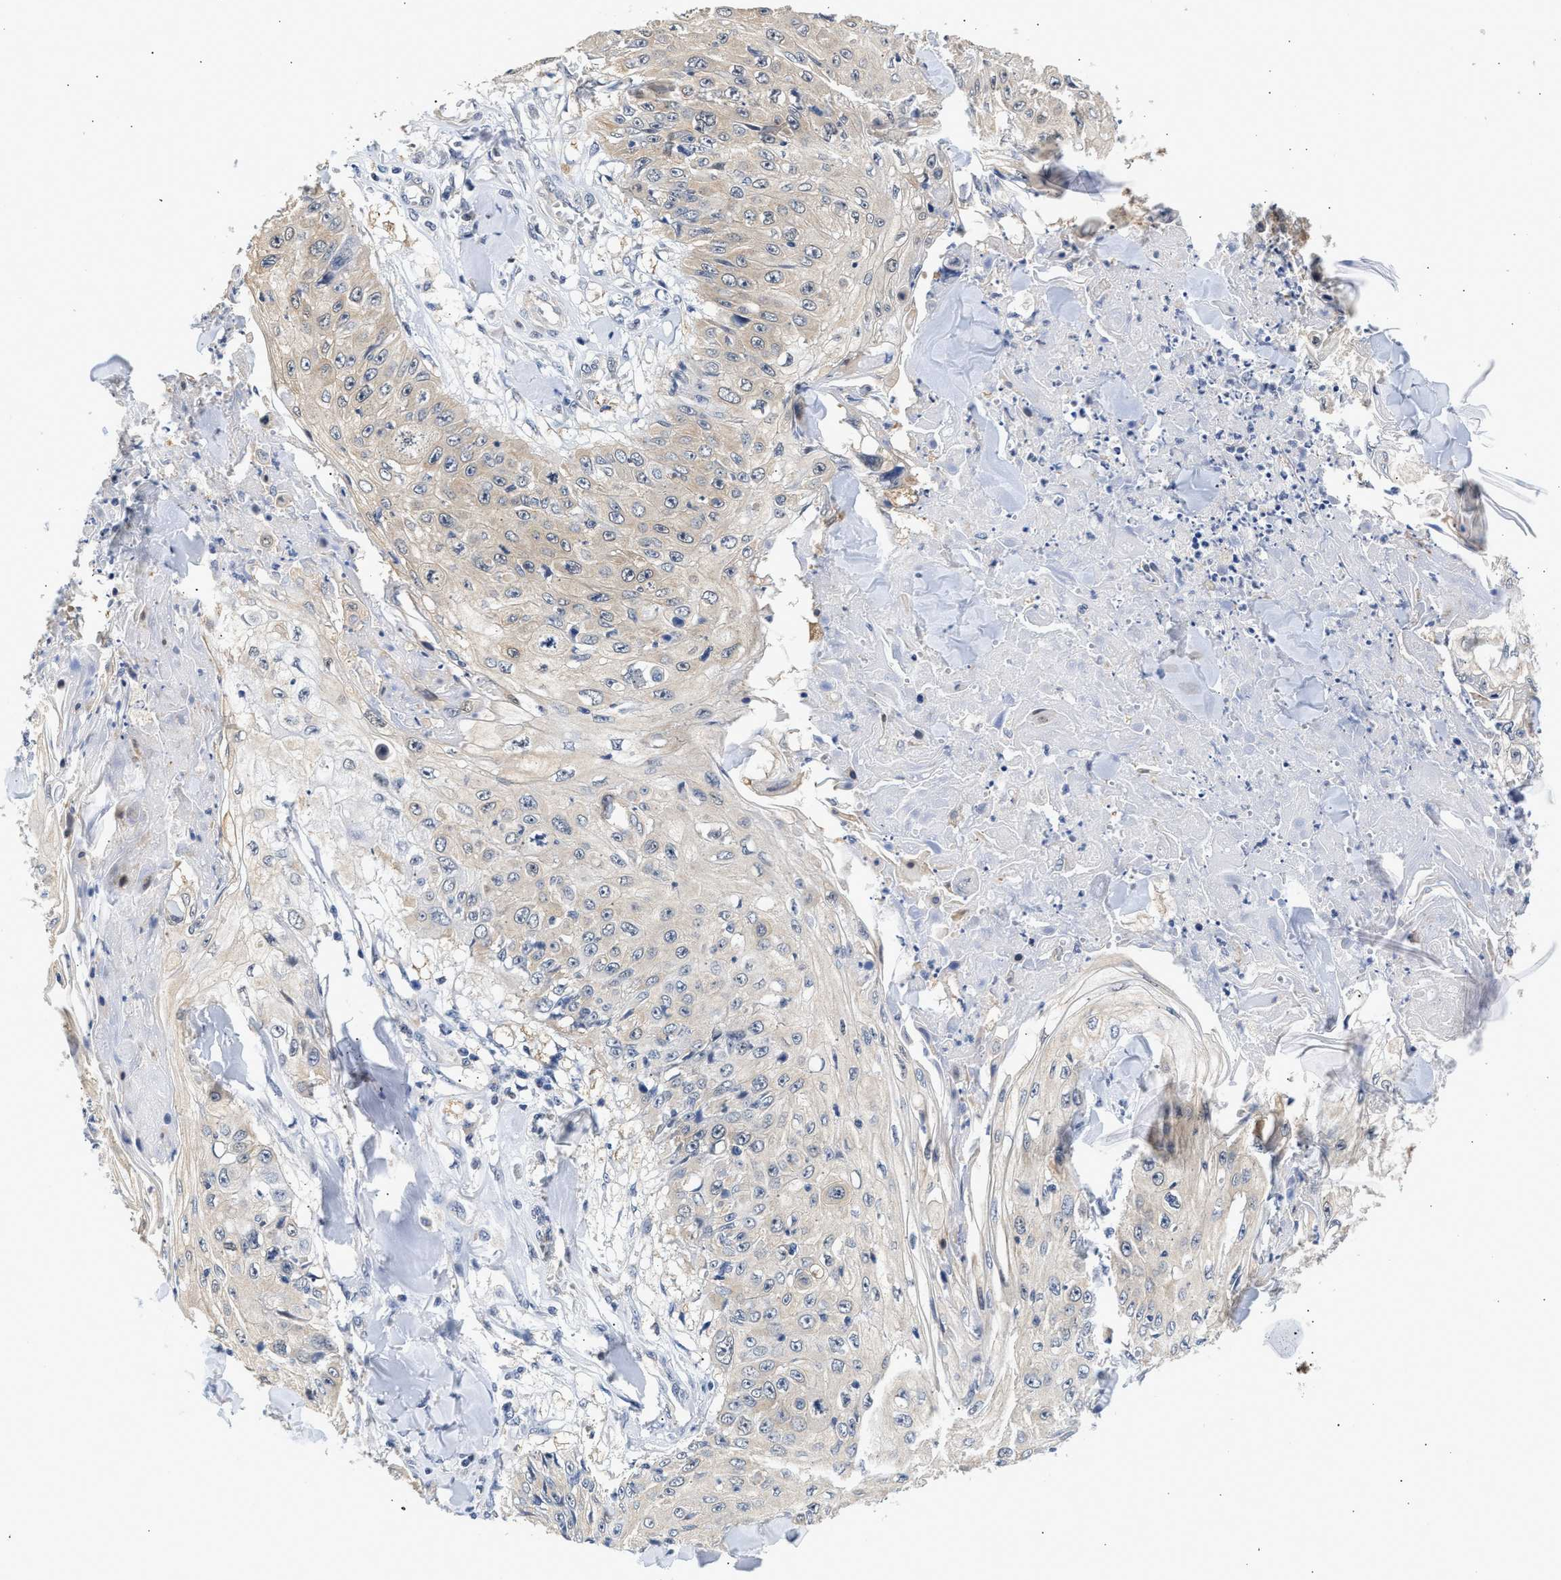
{"staining": {"intensity": "negative", "quantity": "none", "location": "none"}, "tissue": "skin cancer", "cell_type": "Tumor cells", "image_type": "cancer", "snomed": [{"axis": "morphology", "description": "Squamous cell carcinoma, NOS"}, {"axis": "topography", "description": "Skin"}], "caption": "Immunohistochemical staining of skin cancer (squamous cell carcinoma) exhibits no significant staining in tumor cells.", "gene": "PPM1L", "patient": {"sex": "male", "age": 86}}